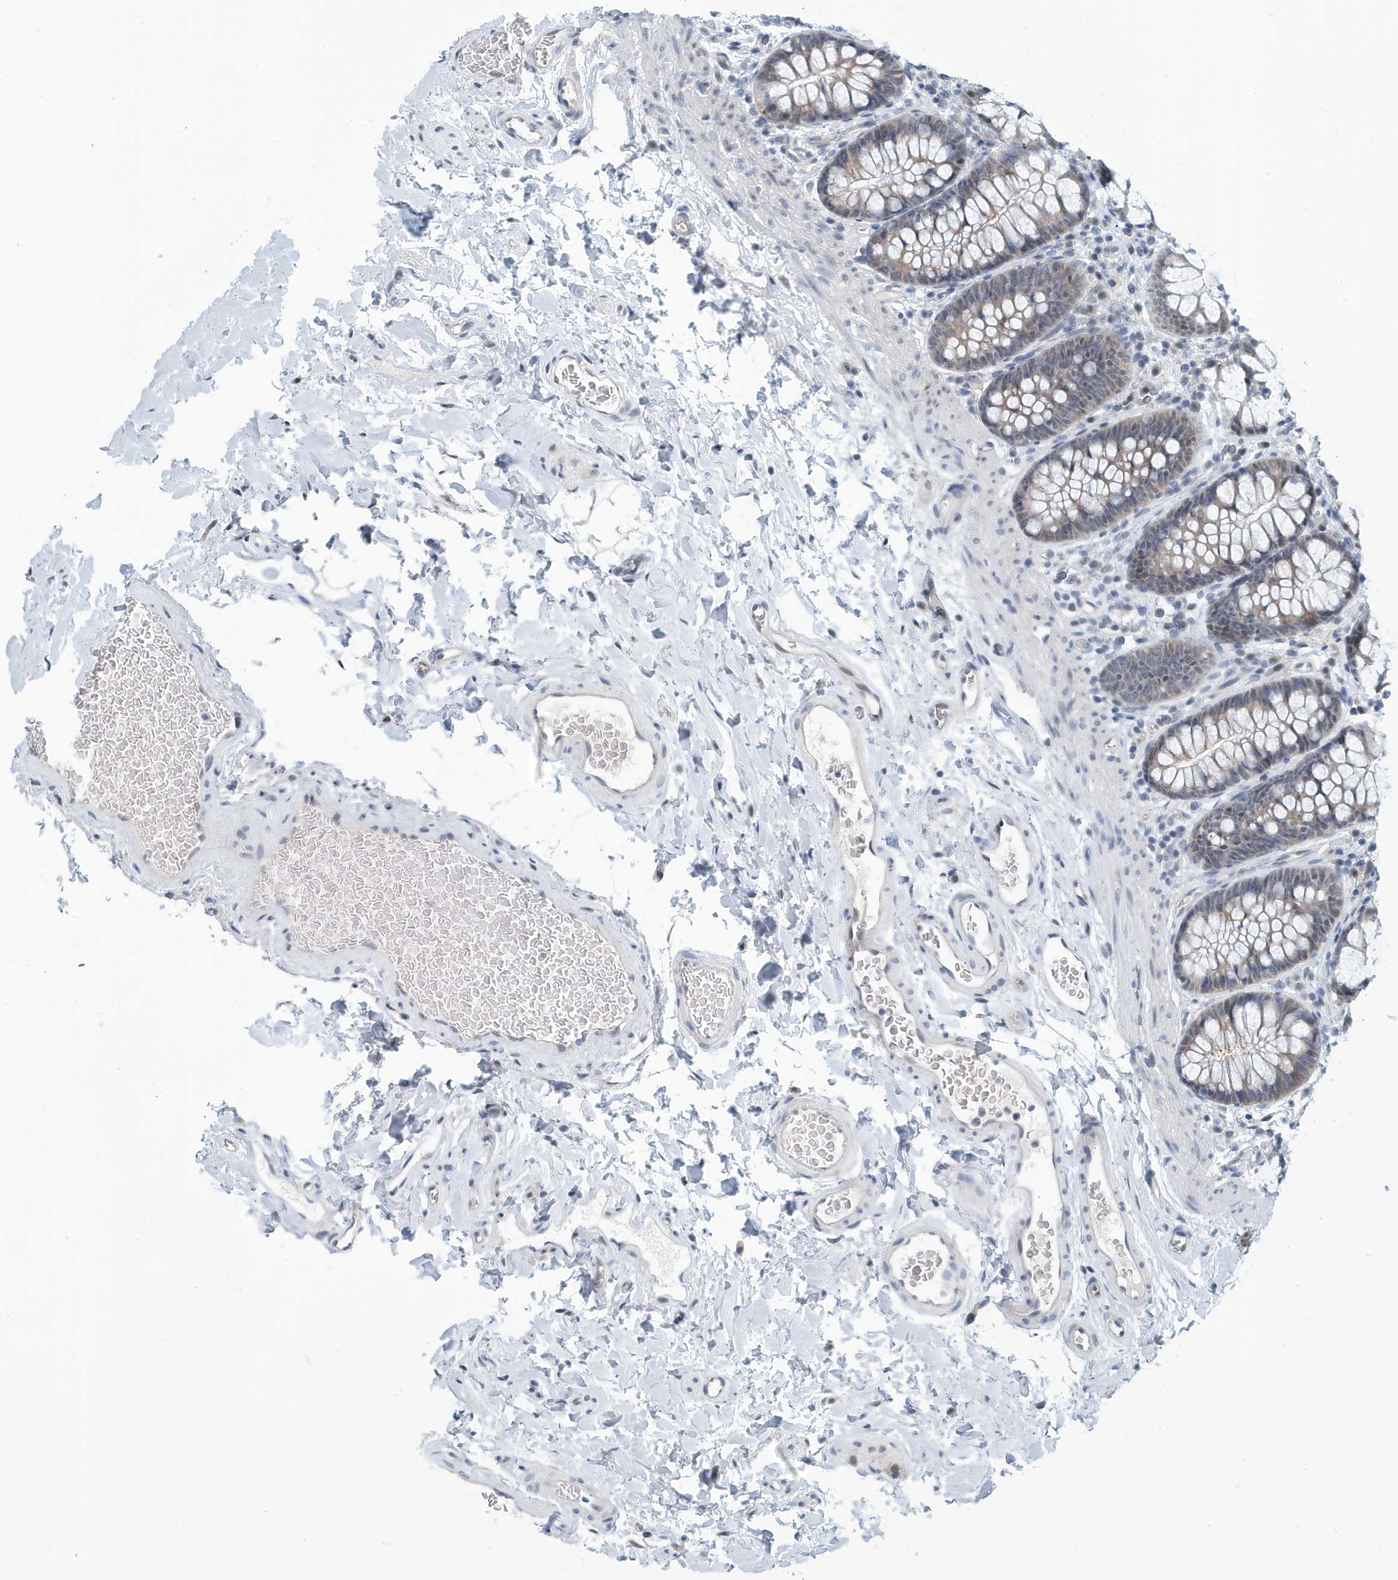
{"staining": {"intensity": "negative", "quantity": "none", "location": "none"}, "tissue": "colon", "cell_type": "Endothelial cells", "image_type": "normal", "snomed": [{"axis": "morphology", "description": "Normal tissue, NOS"}, {"axis": "topography", "description": "Colon"}], "caption": "The micrograph demonstrates no staining of endothelial cells in unremarkable colon. (DAB immunohistochemistry with hematoxylin counter stain).", "gene": "KIF15", "patient": {"sex": "female", "age": 62}}